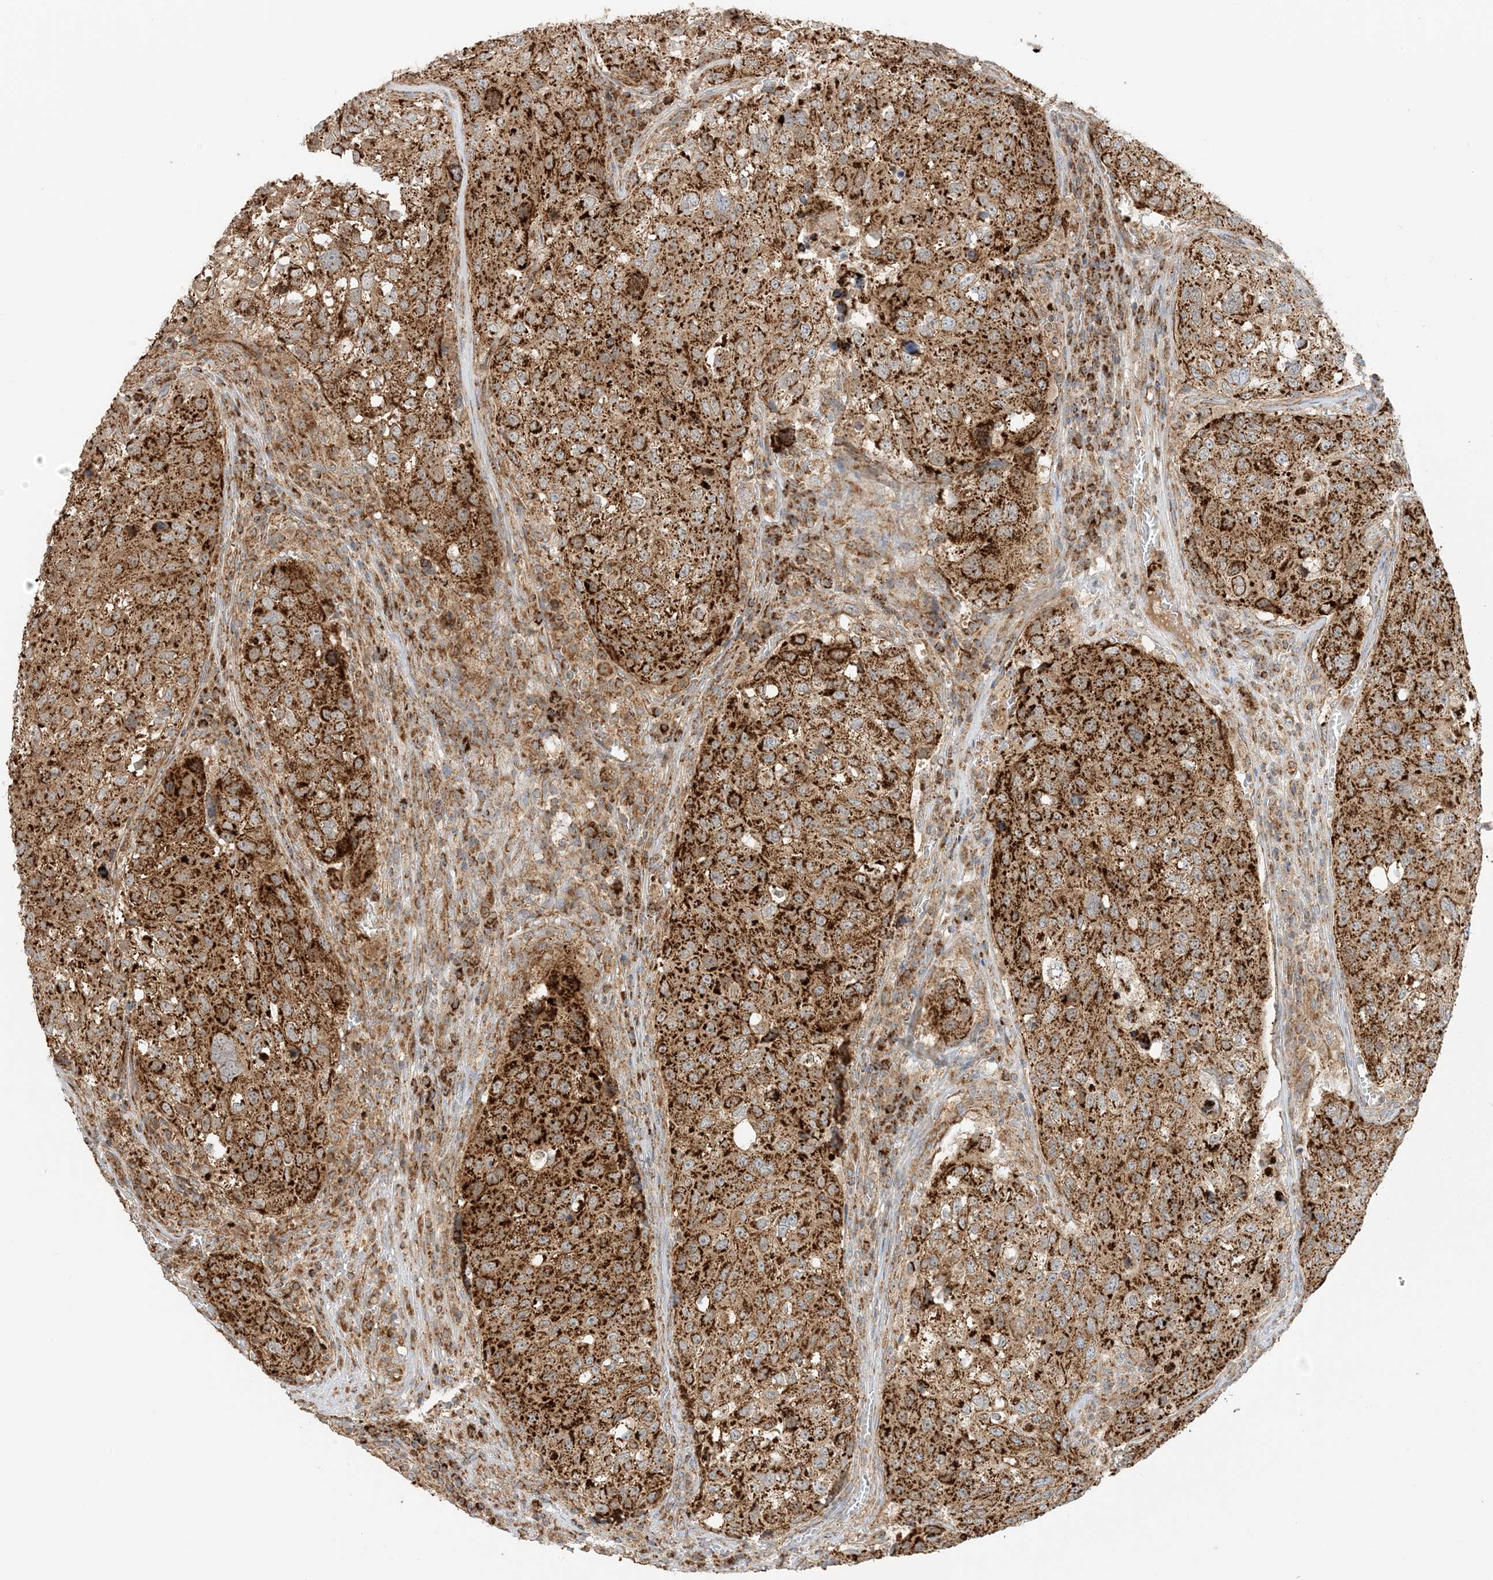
{"staining": {"intensity": "strong", "quantity": ">75%", "location": "cytoplasmic/membranous"}, "tissue": "urothelial cancer", "cell_type": "Tumor cells", "image_type": "cancer", "snomed": [{"axis": "morphology", "description": "Urothelial carcinoma, High grade"}, {"axis": "topography", "description": "Lymph node"}, {"axis": "topography", "description": "Urinary bladder"}], "caption": "High-grade urothelial carcinoma tissue exhibits strong cytoplasmic/membranous positivity in about >75% of tumor cells, visualized by immunohistochemistry.", "gene": "N4BP3", "patient": {"sex": "male", "age": 51}}